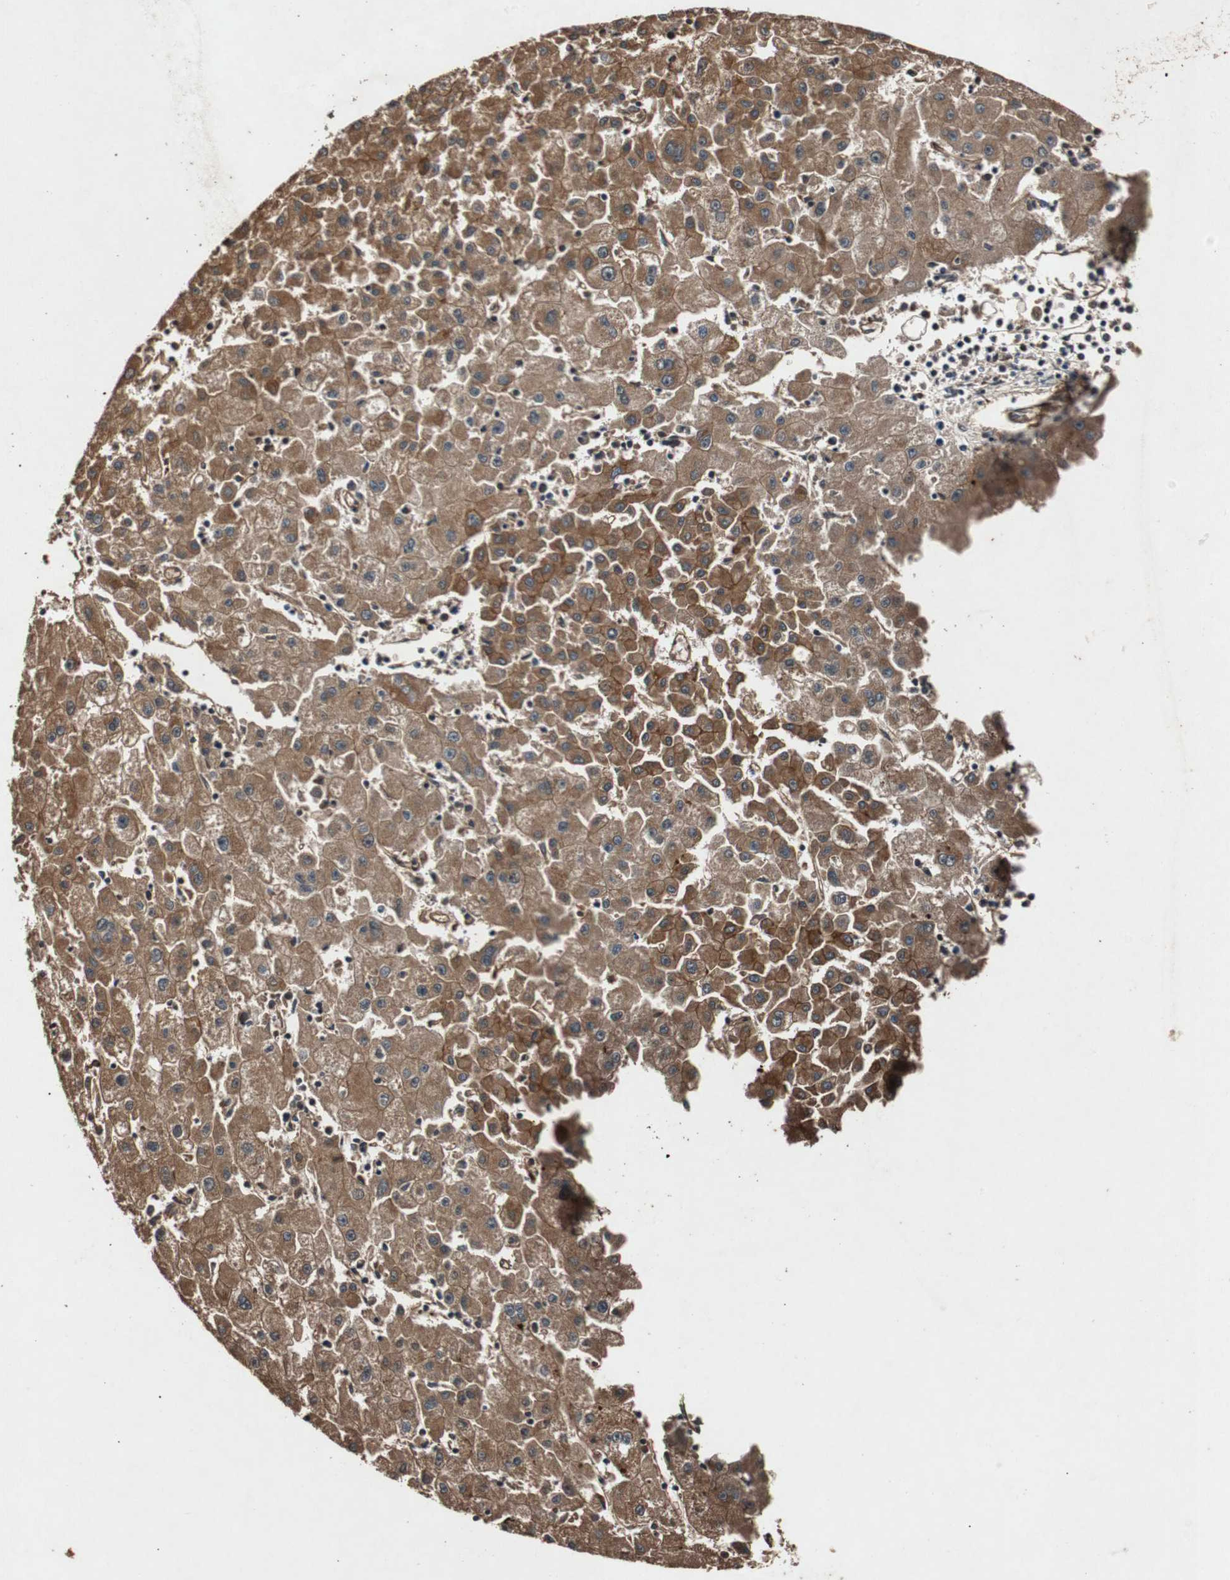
{"staining": {"intensity": "strong", "quantity": ">75%", "location": "cytoplasmic/membranous"}, "tissue": "liver cancer", "cell_type": "Tumor cells", "image_type": "cancer", "snomed": [{"axis": "morphology", "description": "Carcinoma, Hepatocellular, NOS"}, {"axis": "topography", "description": "Liver"}], "caption": "The image exhibits immunohistochemical staining of liver hepatocellular carcinoma. There is strong cytoplasmic/membranous positivity is present in approximately >75% of tumor cells.", "gene": "SLIT2", "patient": {"sex": "male", "age": 72}}